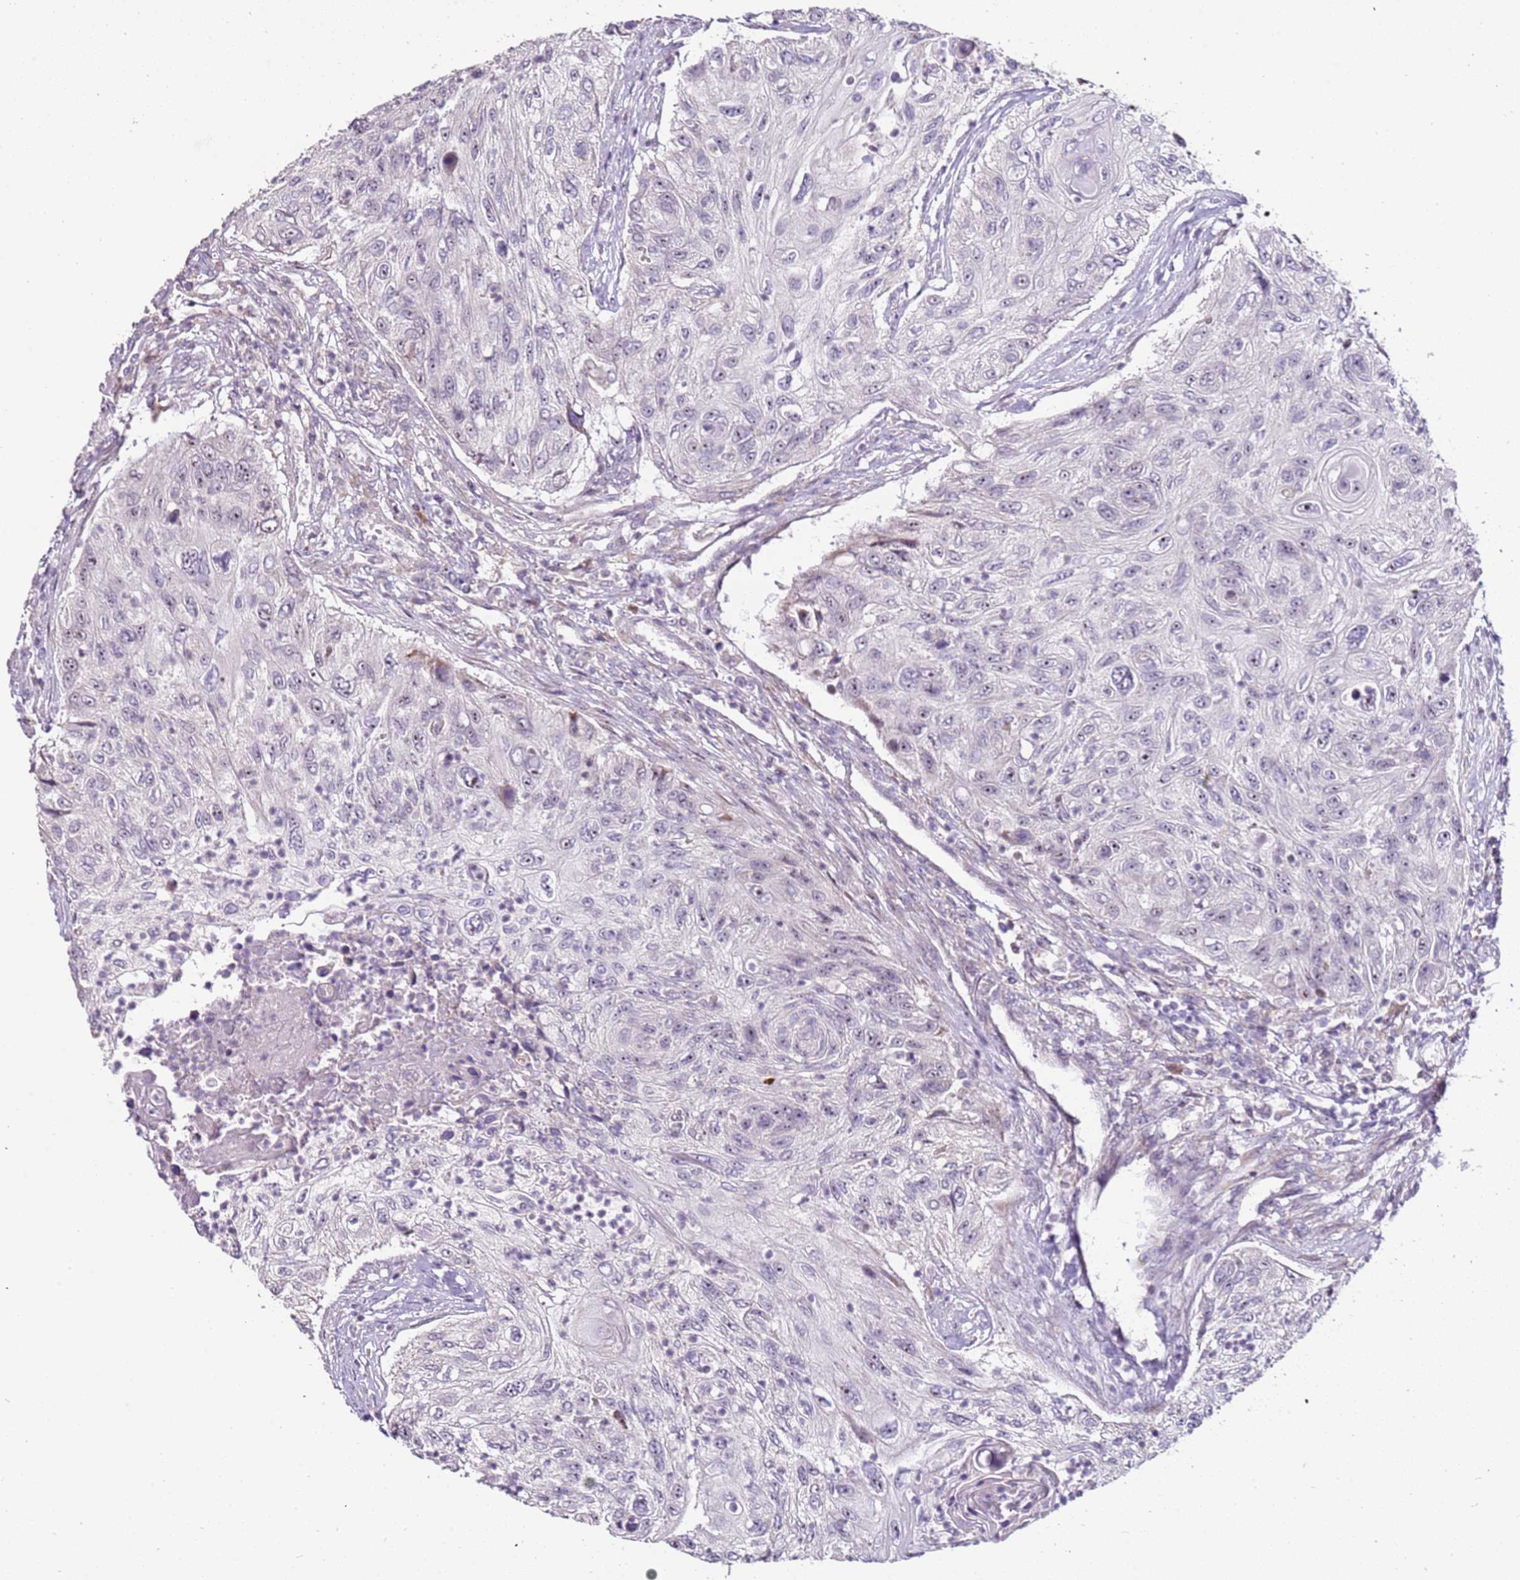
{"staining": {"intensity": "weak", "quantity": "<25%", "location": "nuclear"}, "tissue": "urothelial cancer", "cell_type": "Tumor cells", "image_type": "cancer", "snomed": [{"axis": "morphology", "description": "Urothelial carcinoma, High grade"}, {"axis": "topography", "description": "Urinary bladder"}], "caption": "A high-resolution image shows immunohistochemistry (IHC) staining of urothelial cancer, which reveals no significant expression in tumor cells. (Stains: DAB IHC with hematoxylin counter stain, Microscopy: brightfield microscopy at high magnification).", "gene": "UCMA", "patient": {"sex": "female", "age": 60}}